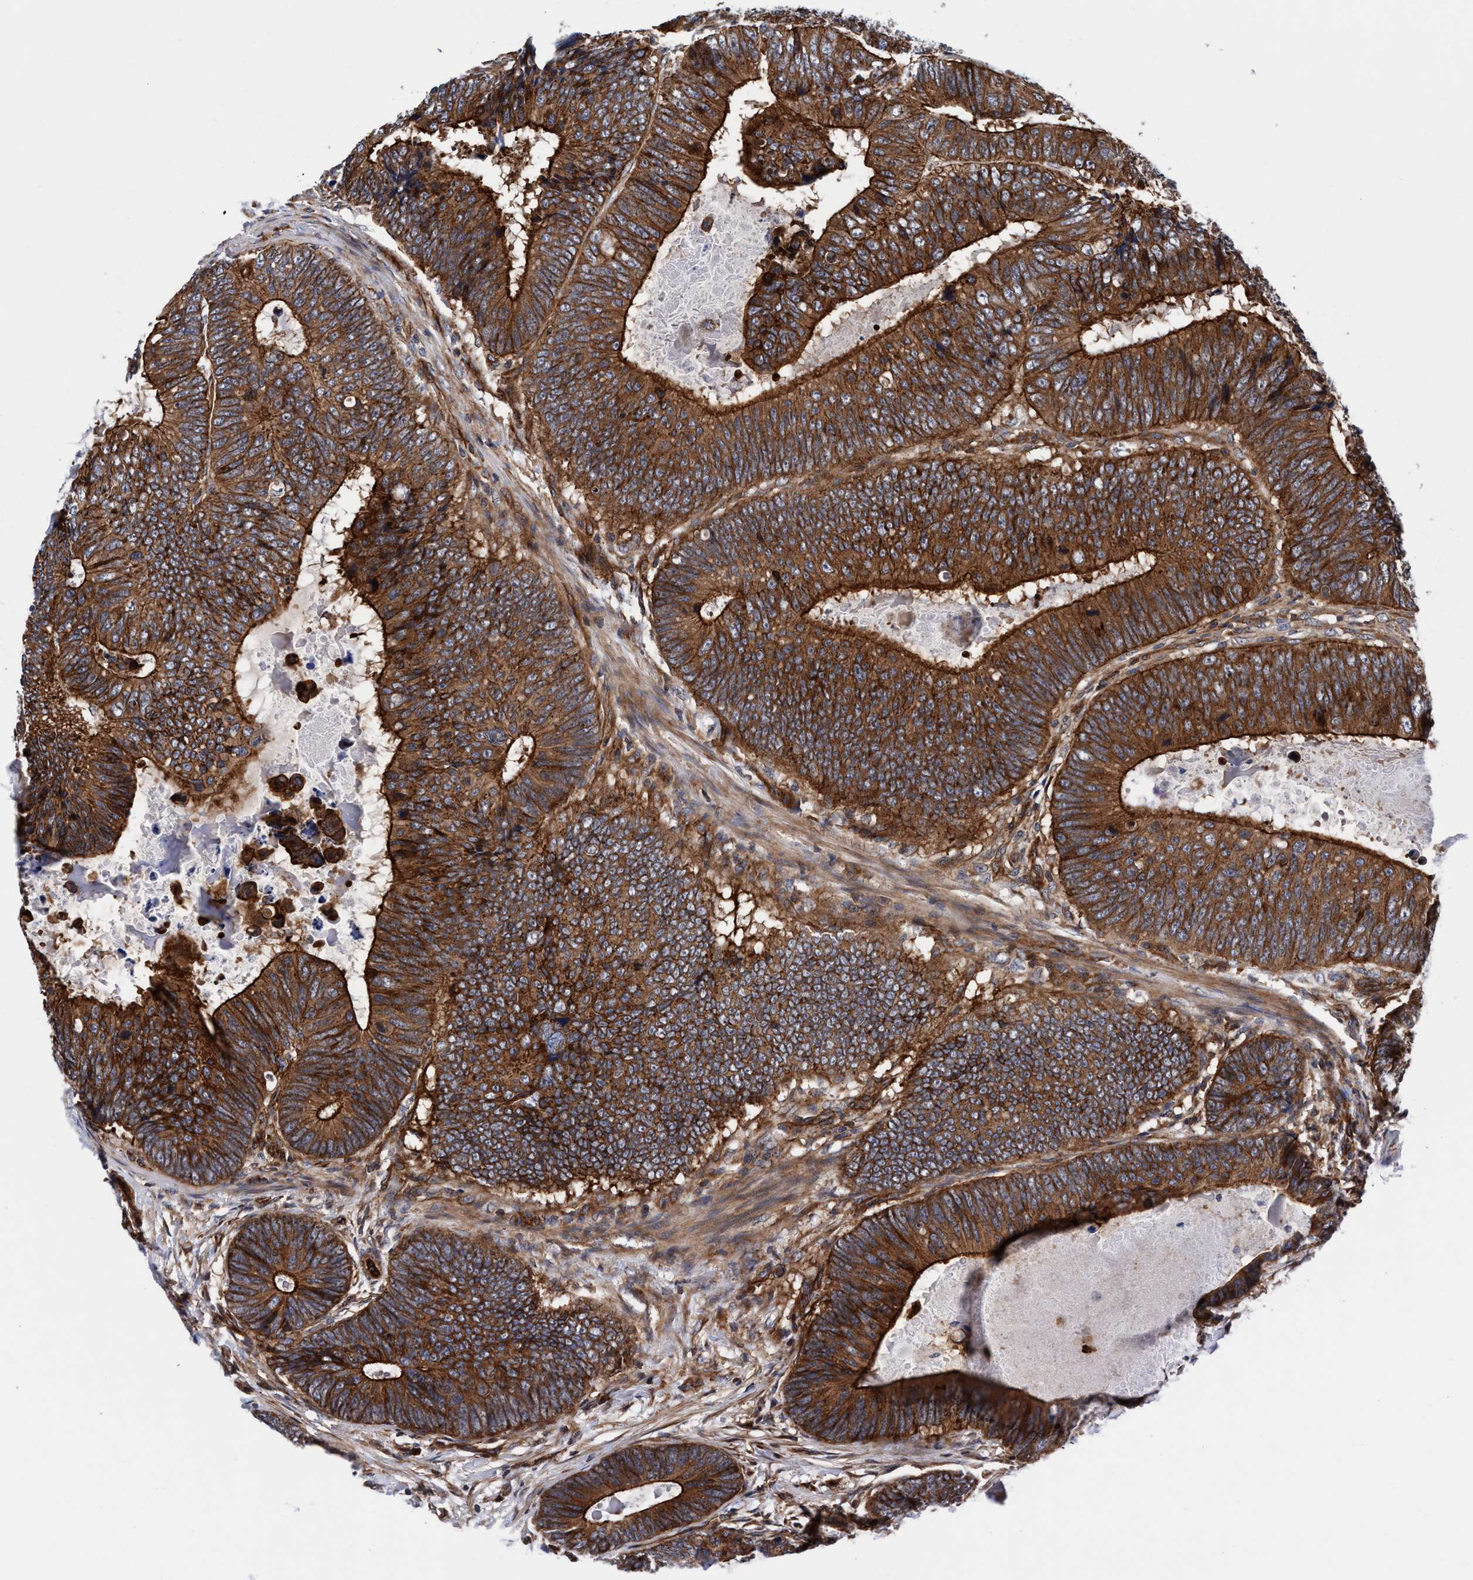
{"staining": {"intensity": "strong", "quantity": ">75%", "location": "cytoplasmic/membranous"}, "tissue": "colorectal cancer", "cell_type": "Tumor cells", "image_type": "cancer", "snomed": [{"axis": "morphology", "description": "Adenocarcinoma, NOS"}, {"axis": "topography", "description": "Colon"}], "caption": "Protein analysis of colorectal adenocarcinoma tissue reveals strong cytoplasmic/membranous staining in approximately >75% of tumor cells.", "gene": "MCM3AP", "patient": {"sex": "male", "age": 56}}